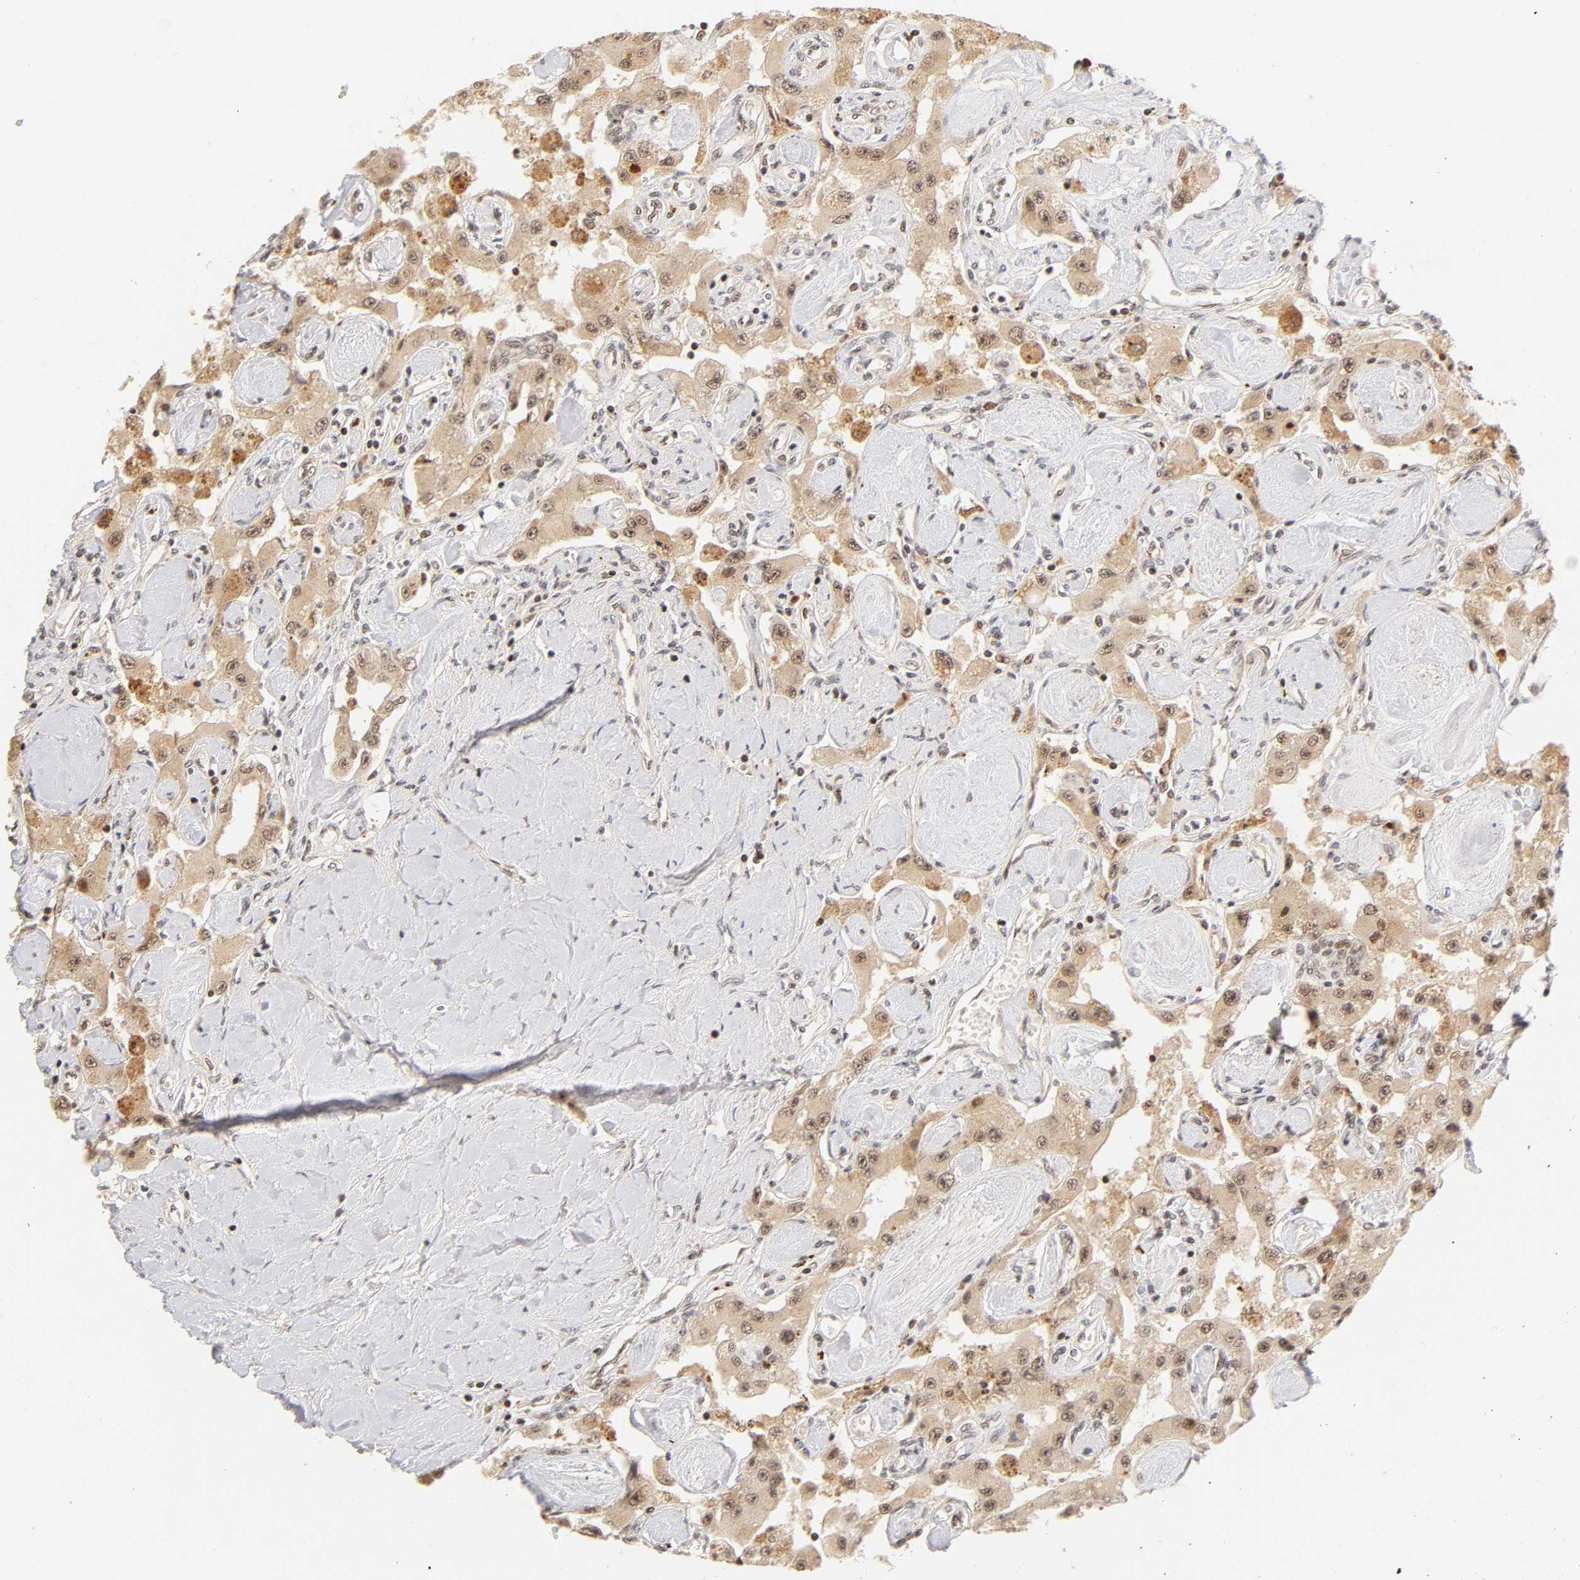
{"staining": {"intensity": "moderate", "quantity": ">75%", "location": "cytoplasmic/membranous,nuclear"}, "tissue": "carcinoid", "cell_type": "Tumor cells", "image_type": "cancer", "snomed": [{"axis": "morphology", "description": "Carcinoid, malignant, NOS"}, {"axis": "topography", "description": "Pancreas"}], "caption": "DAB (3,3'-diaminobenzidine) immunohistochemical staining of human carcinoid (malignant) demonstrates moderate cytoplasmic/membranous and nuclear protein staining in about >75% of tumor cells.", "gene": "TAF10", "patient": {"sex": "male", "age": 41}}